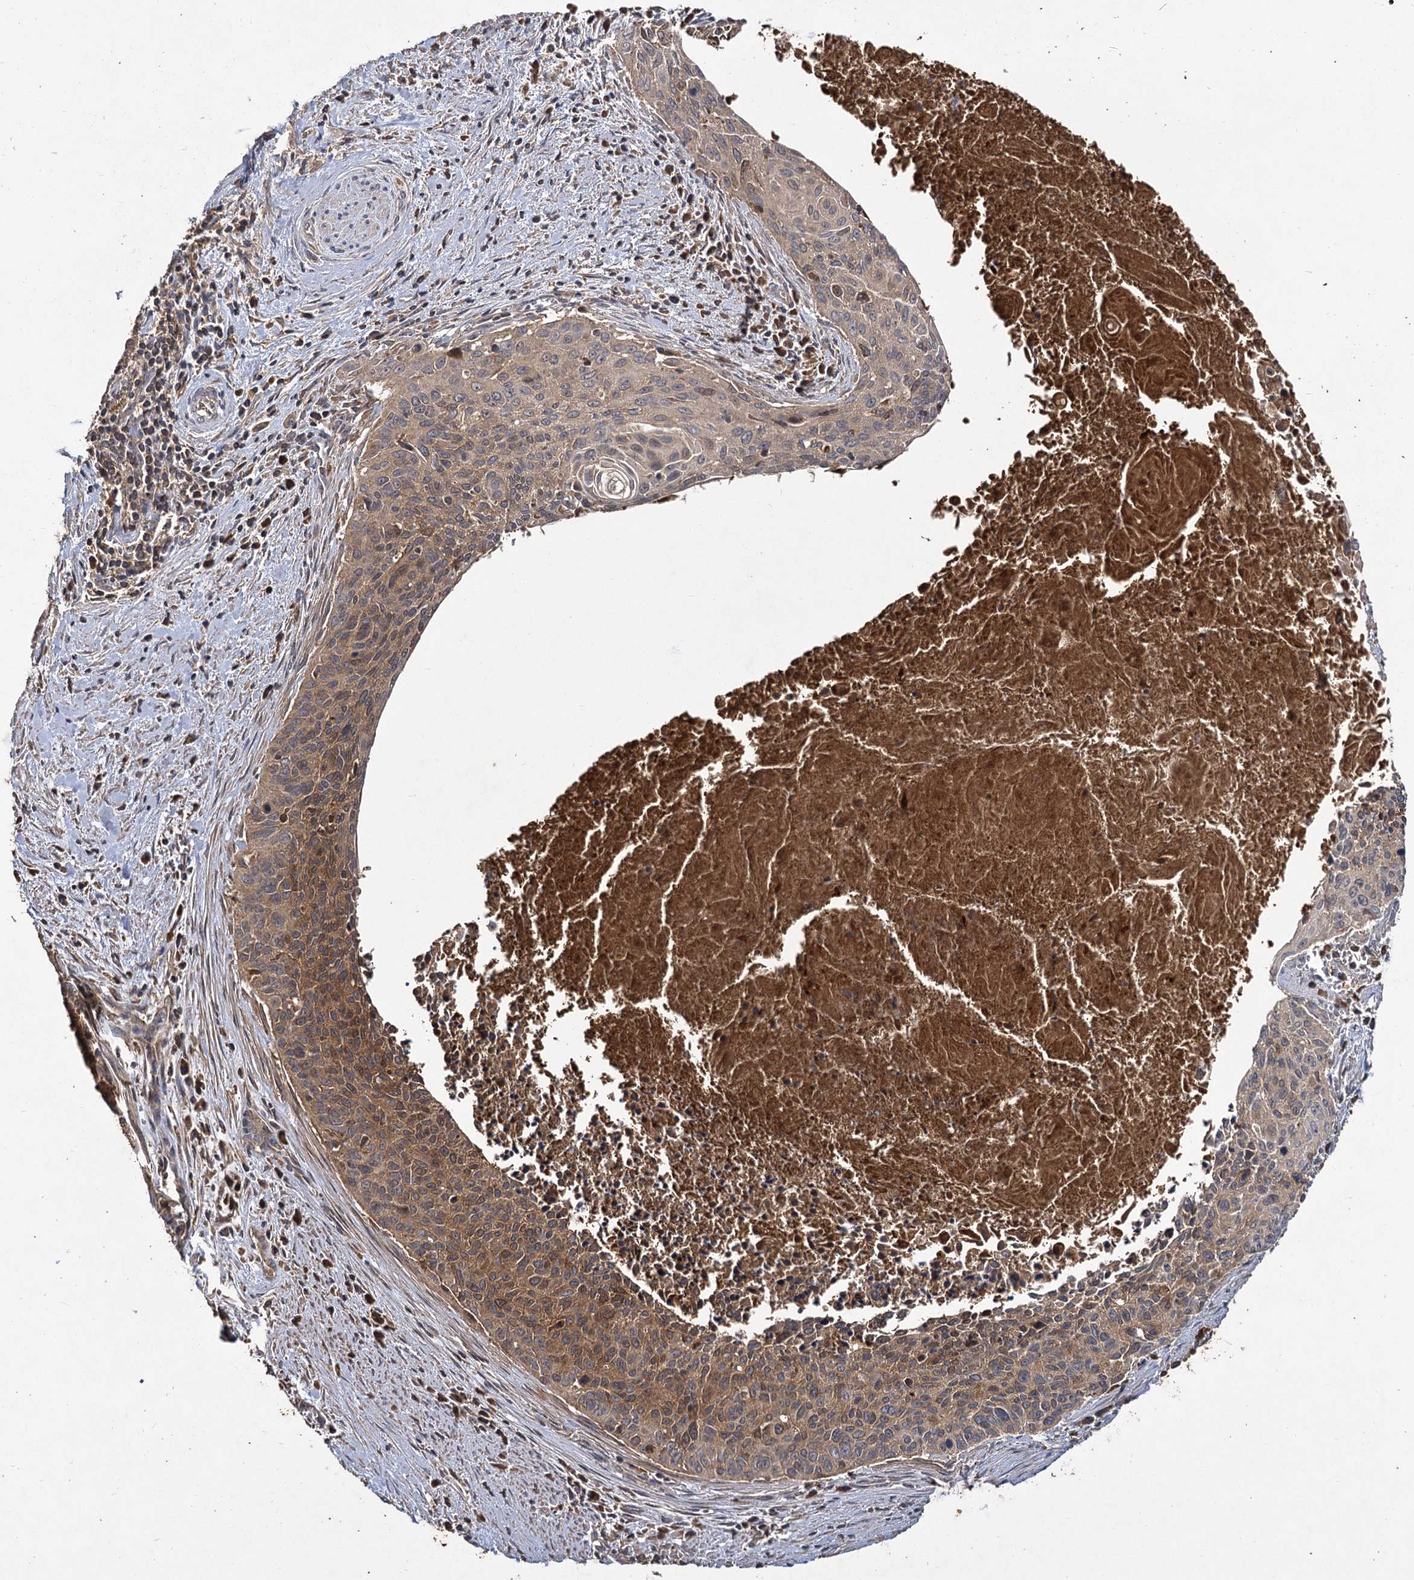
{"staining": {"intensity": "moderate", "quantity": ">75%", "location": "cytoplasmic/membranous"}, "tissue": "cervical cancer", "cell_type": "Tumor cells", "image_type": "cancer", "snomed": [{"axis": "morphology", "description": "Squamous cell carcinoma, NOS"}, {"axis": "topography", "description": "Cervix"}], "caption": "Immunohistochemical staining of cervical cancer shows medium levels of moderate cytoplasmic/membranous expression in approximately >75% of tumor cells.", "gene": "GCLC", "patient": {"sex": "female", "age": 55}}